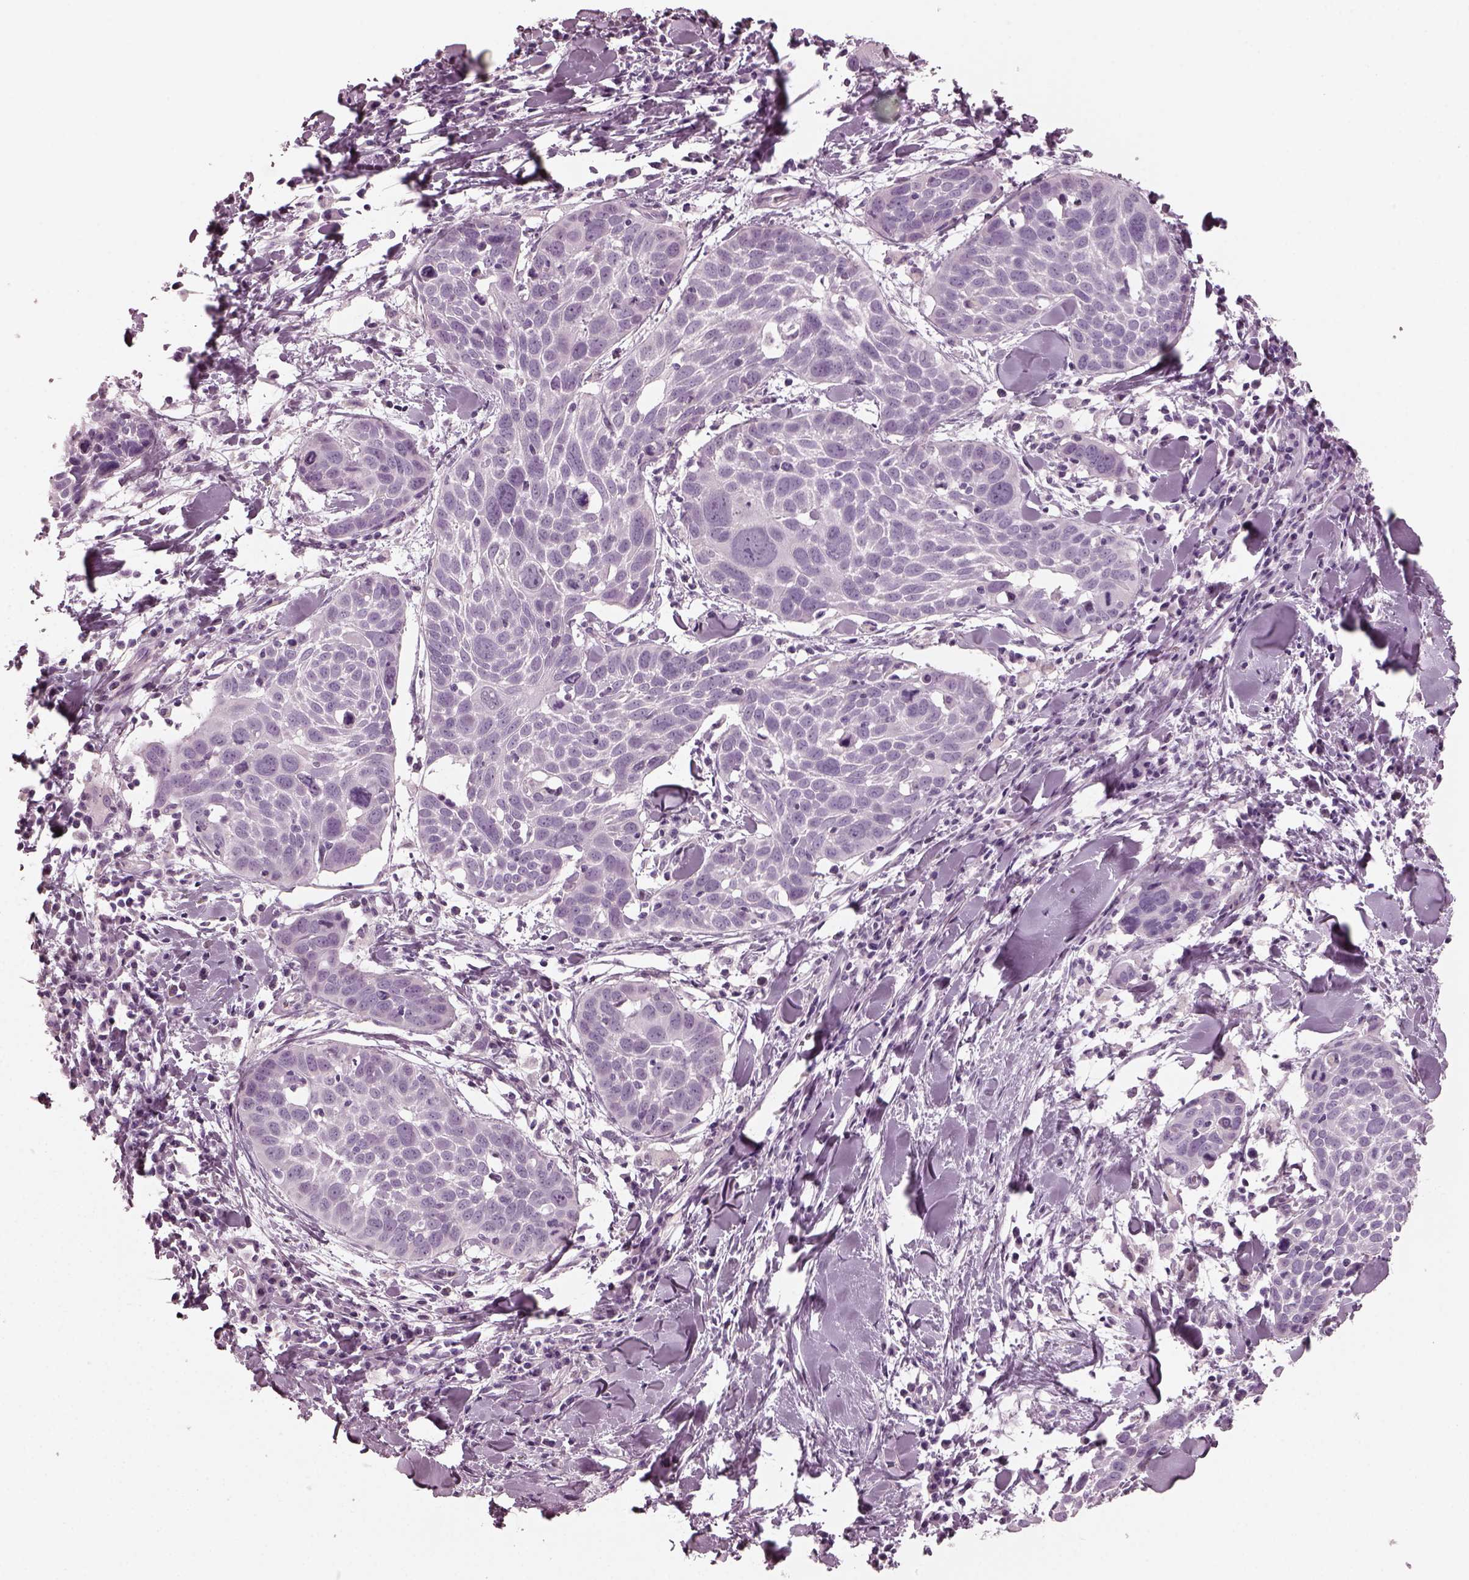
{"staining": {"intensity": "negative", "quantity": "none", "location": "none"}, "tissue": "lung cancer", "cell_type": "Tumor cells", "image_type": "cancer", "snomed": [{"axis": "morphology", "description": "Squamous cell carcinoma, NOS"}, {"axis": "topography", "description": "Lung"}], "caption": "There is no significant staining in tumor cells of lung cancer (squamous cell carcinoma). Nuclei are stained in blue.", "gene": "RCVRN", "patient": {"sex": "male", "age": 57}}